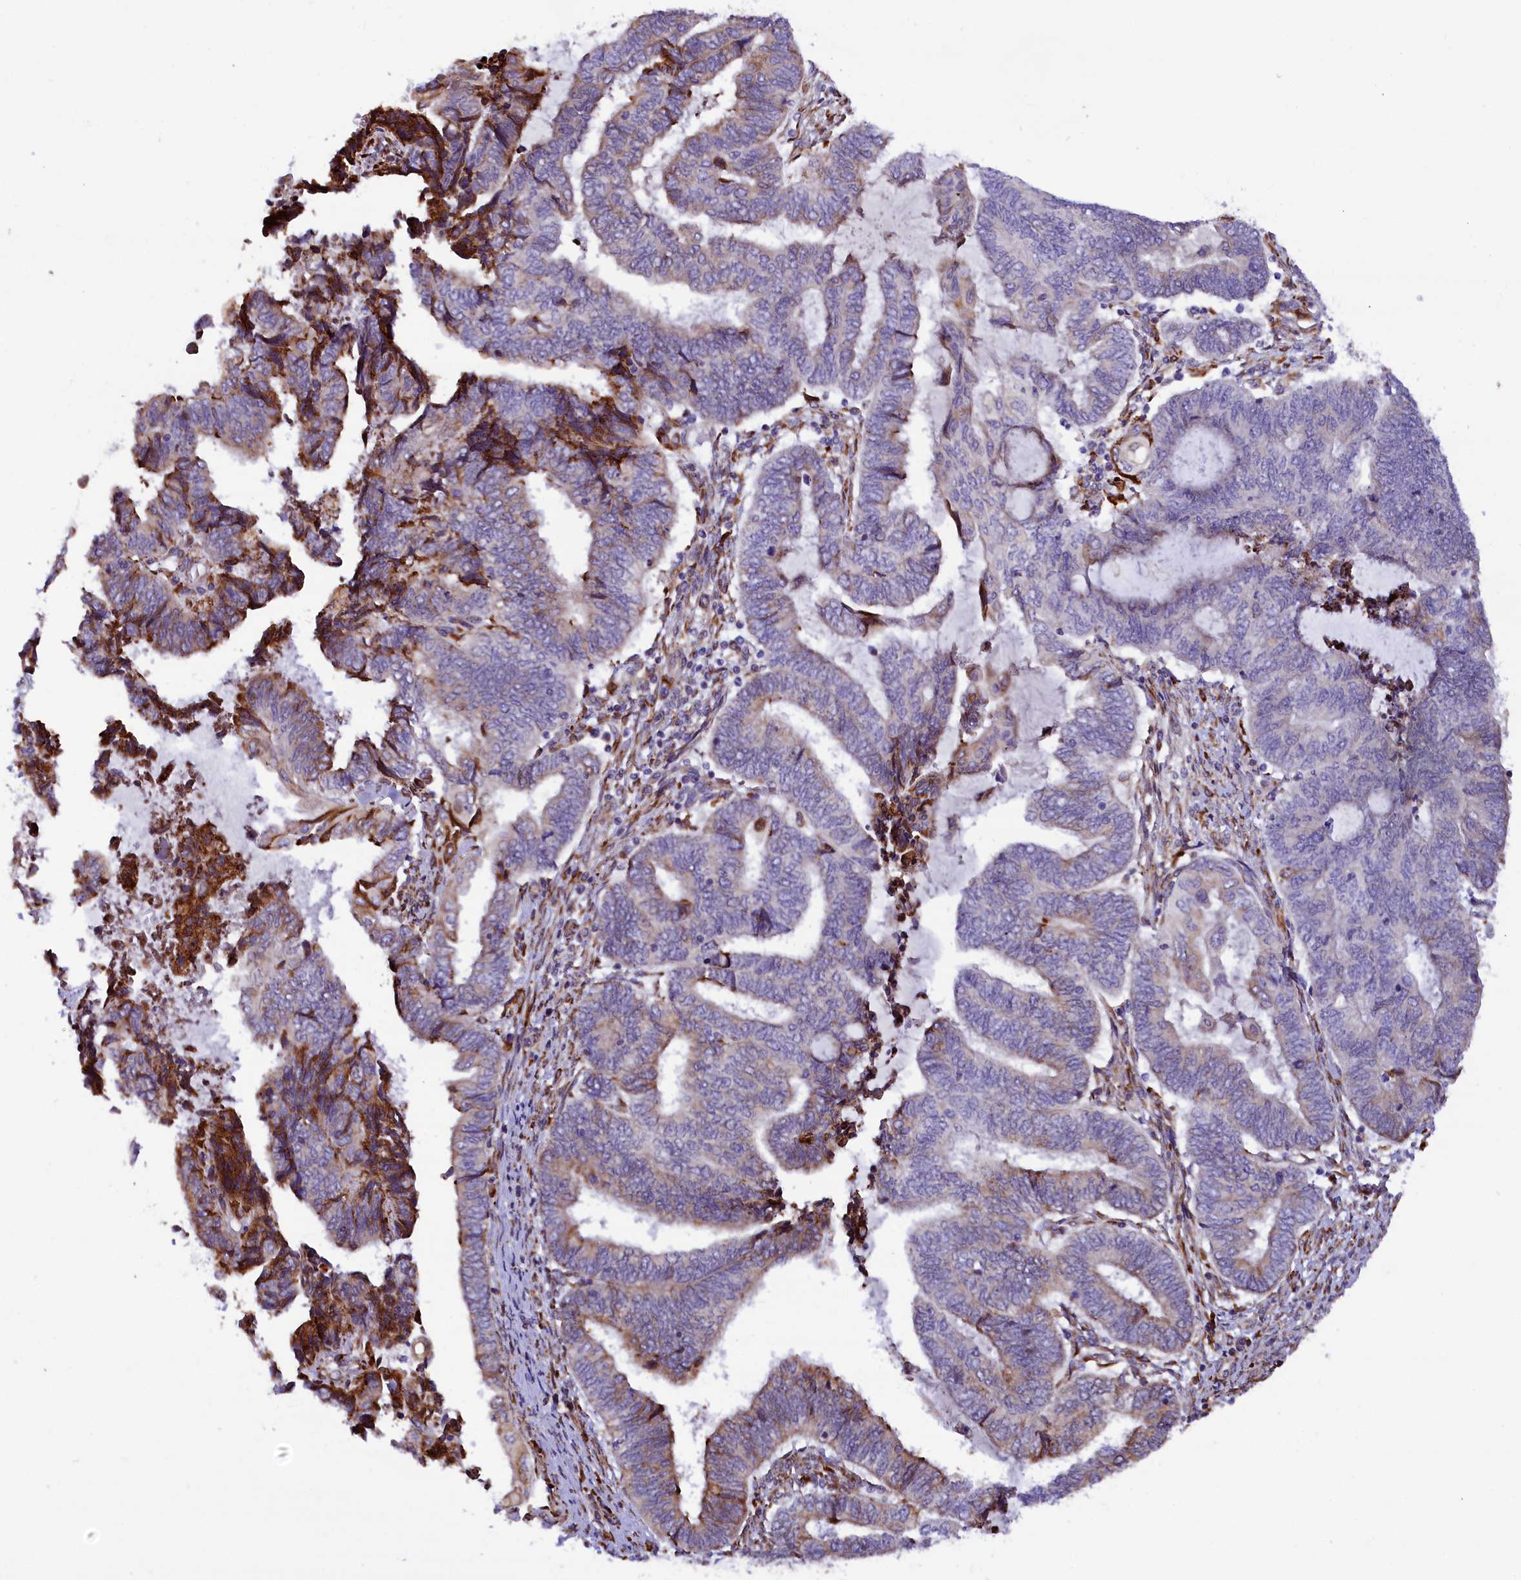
{"staining": {"intensity": "negative", "quantity": "none", "location": "none"}, "tissue": "endometrial cancer", "cell_type": "Tumor cells", "image_type": "cancer", "snomed": [{"axis": "morphology", "description": "Adenocarcinoma, NOS"}, {"axis": "topography", "description": "Uterus"}, {"axis": "topography", "description": "Endometrium"}], "caption": "Endometrial adenocarcinoma stained for a protein using immunohistochemistry (IHC) displays no staining tumor cells.", "gene": "CMTR2", "patient": {"sex": "female", "age": 70}}